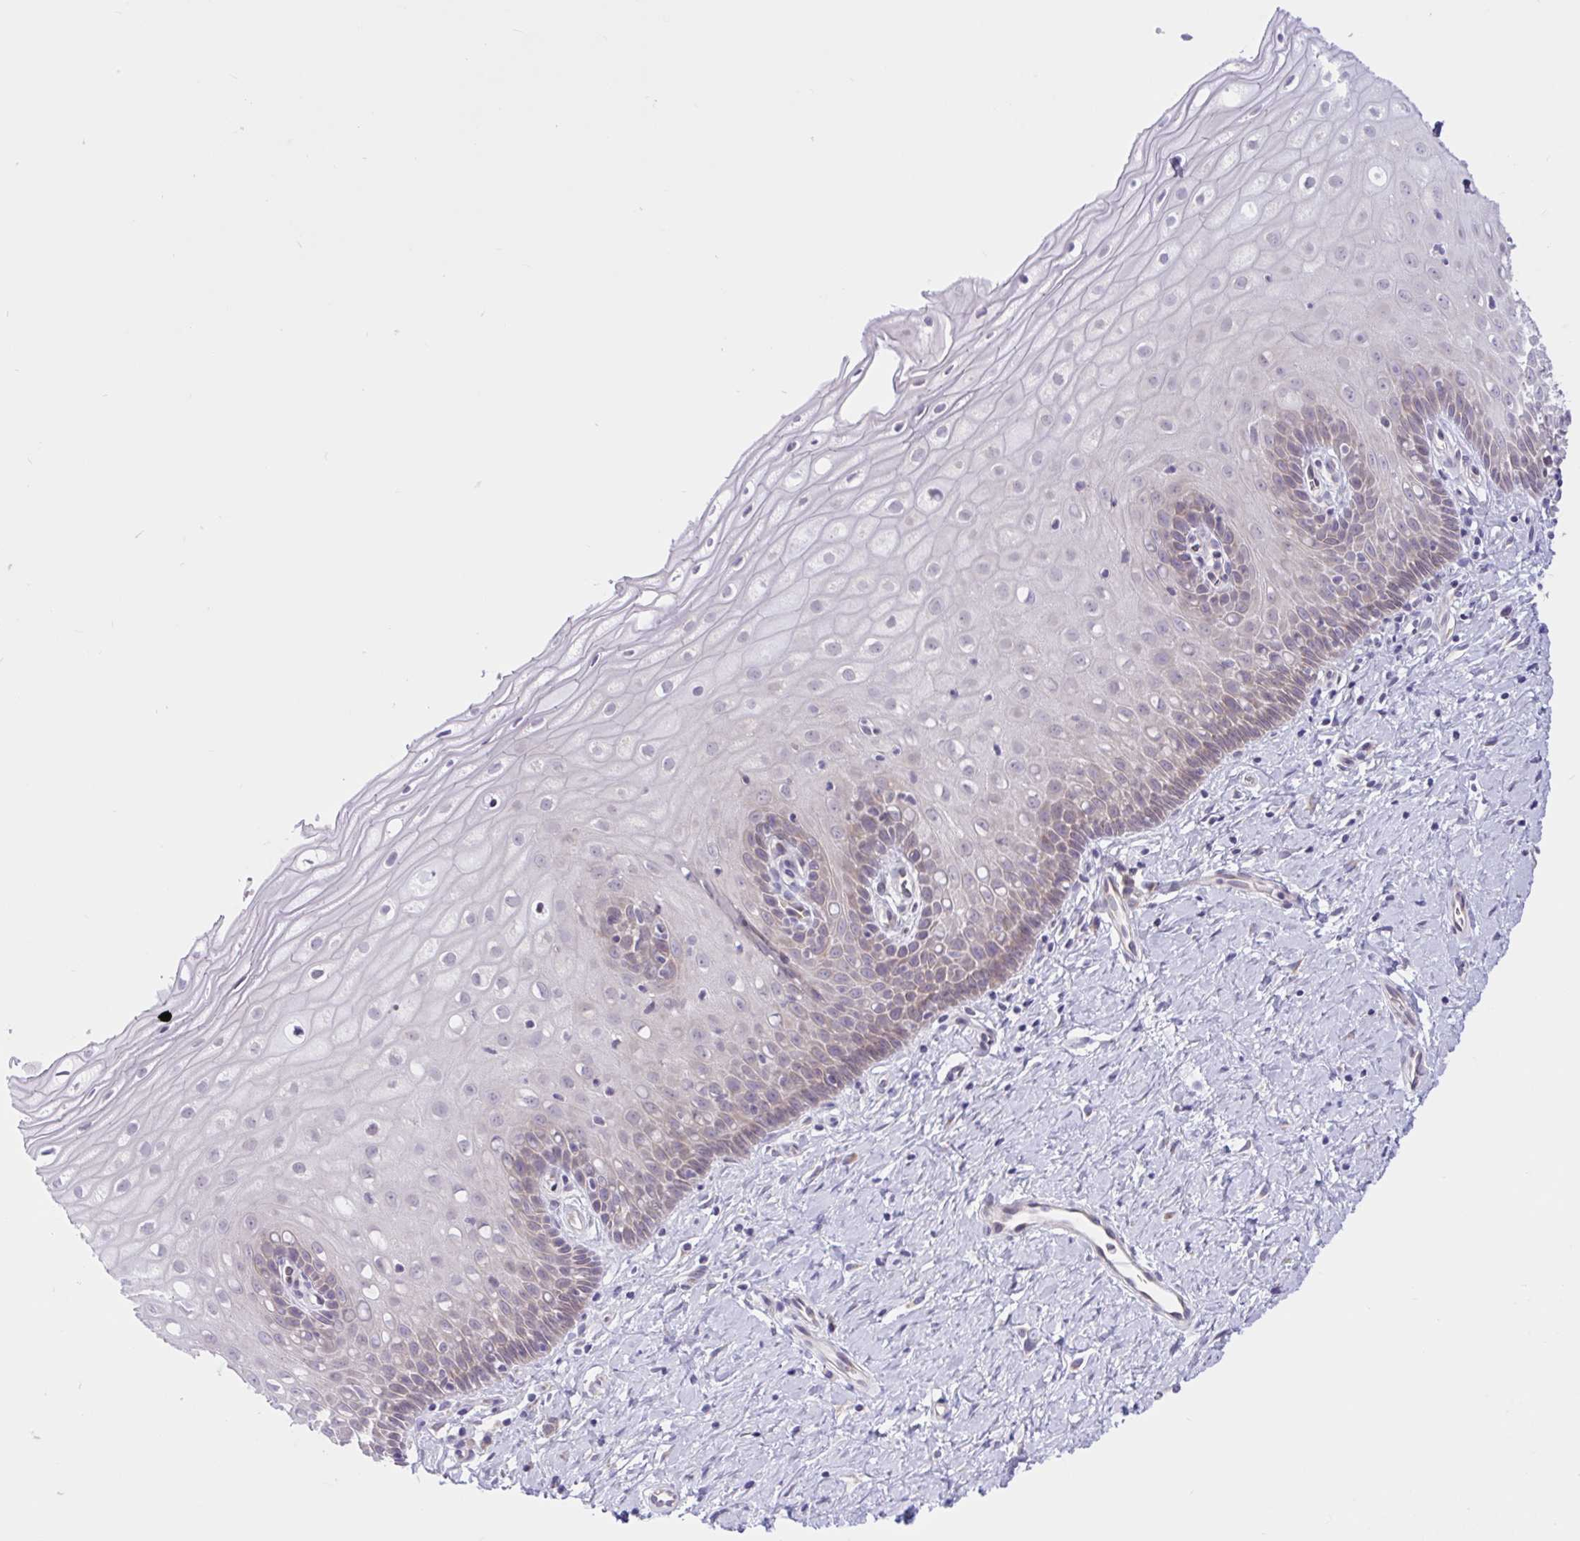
{"staining": {"intensity": "negative", "quantity": "none", "location": "none"}, "tissue": "cervix", "cell_type": "Glandular cells", "image_type": "normal", "snomed": [{"axis": "morphology", "description": "Normal tissue, NOS"}, {"axis": "topography", "description": "Cervix"}], "caption": "An IHC photomicrograph of benign cervix is shown. There is no staining in glandular cells of cervix.", "gene": "CAMLG", "patient": {"sex": "female", "age": 37}}